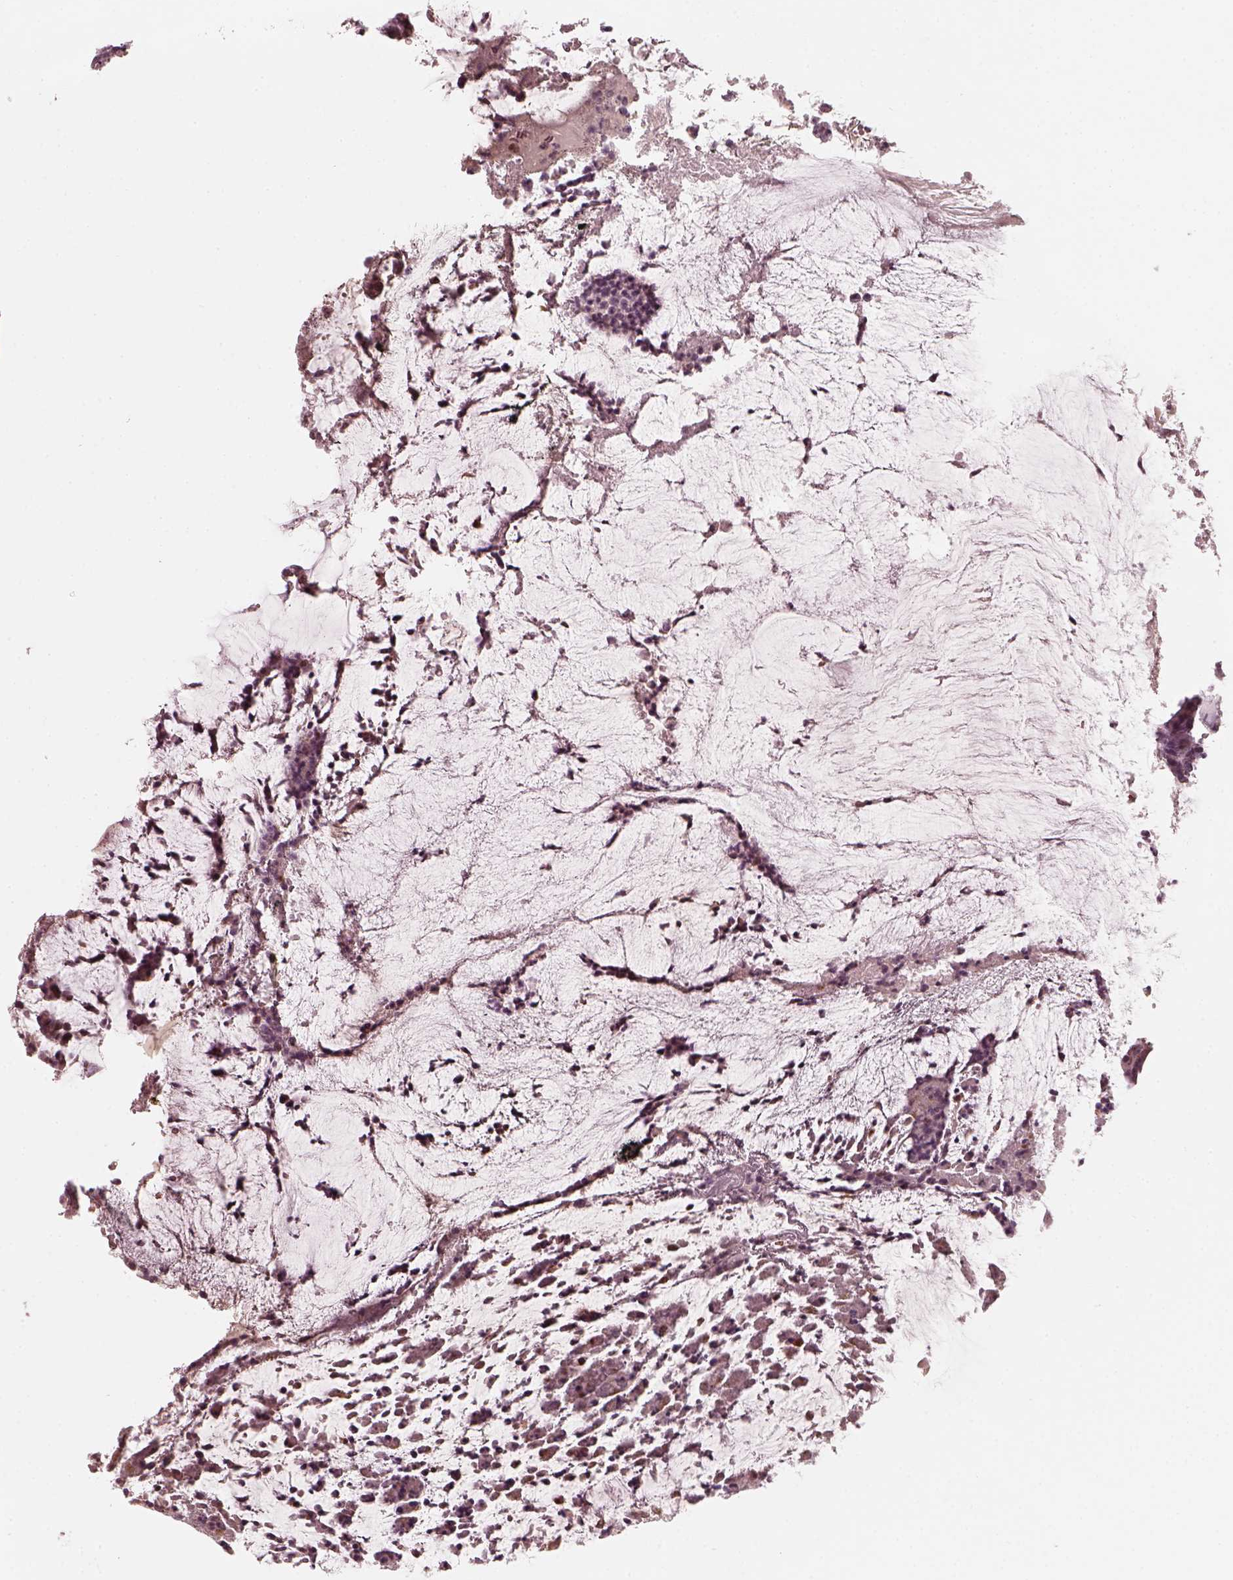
{"staining": {"intensity": "negative", "quantity": "none", "location": "none"}, "tissue": "colorectal cancer", "cell_type": "Tumor cells", "image_type": "cancer", "snomed": [{"axis": "morphology", "description": "Adenocarcinoma, NOS"}, {"axis": "topography", "description": "Colon"}], "caption": "The immunohistochemistry histopathology image has no significant expression in tumor cells of colorectal adenocarcinoma tissue.", "gene": "CHIT1", "patient": {"sex": "female", "age": 43}}